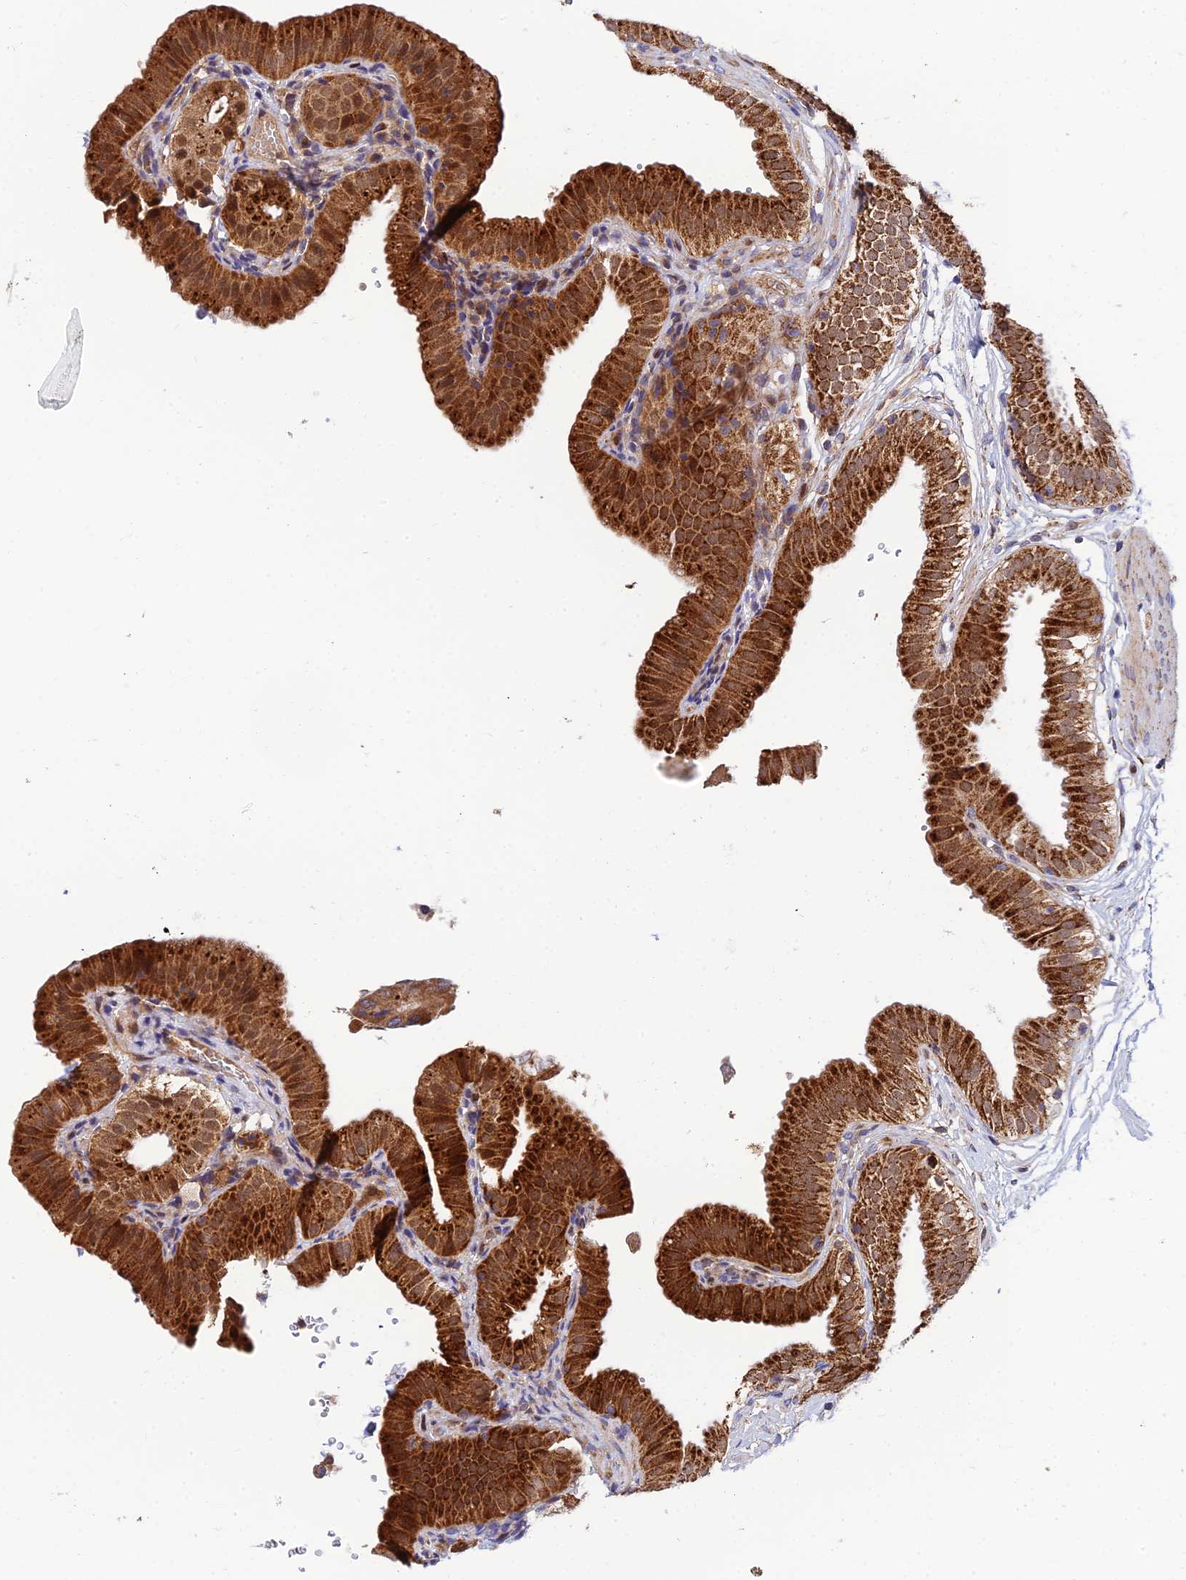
{"staining": {"intensity": "strong", "quantity": ">75%", "location": "cytoplasmic/membranous"}, "tissue": "gallbladder", "cell_type": "Glandular cells", "image_type": "normal", "snomed": [{"axis": "morphology", "description": "Normal tissue, NOS"}, {"axis": "topography", "description": "Gallbladder"}], "caption": "Benign gallbladder was stained to show a protein in brown. There is high levels of strong cytoplasmic/membranous staining in about >75% of glandular cells.", "gene": "PODNL1", "patient": {"sex": "female", "age": 61}}